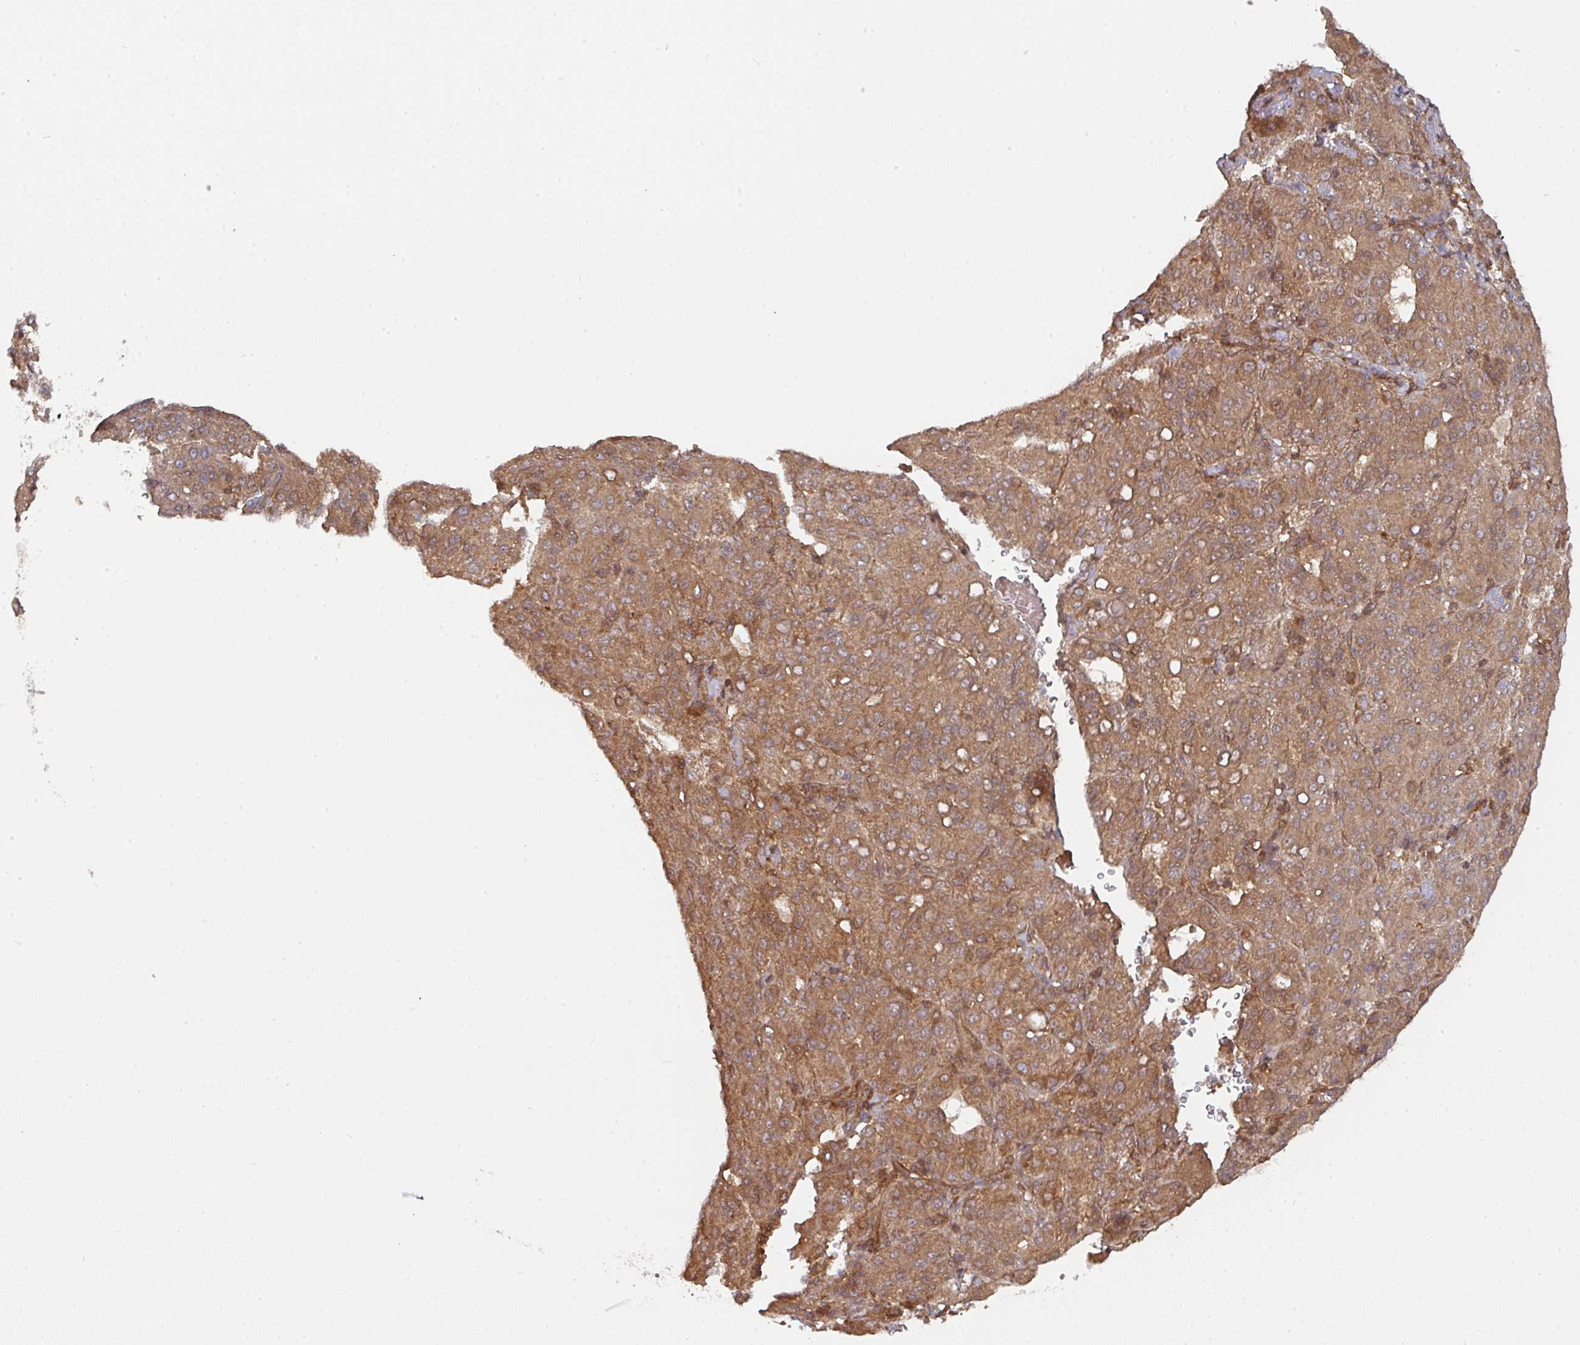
{"staining": {"intensity": "moderate", "quantity": ">75%", "location": "cytoplasmic/membranous"}, "tissue": "liver cancer", "cell_type": "Tumor cells", "image_type": "cancer", "snomed": [{"axis": "morphology", "description": "Carcinoma, Hepatocellular, NOS"}, {"axis": "topography", "description": "Liver"}], "caption": "Liver cancer tissue shows moderate cytoplasmic/membranous staining in approximately >75% of tumor cells, visualized by immunohistochemistry.", "gene": "EIF4EBP2", "patient": {"sex": "male", "age": 65}}